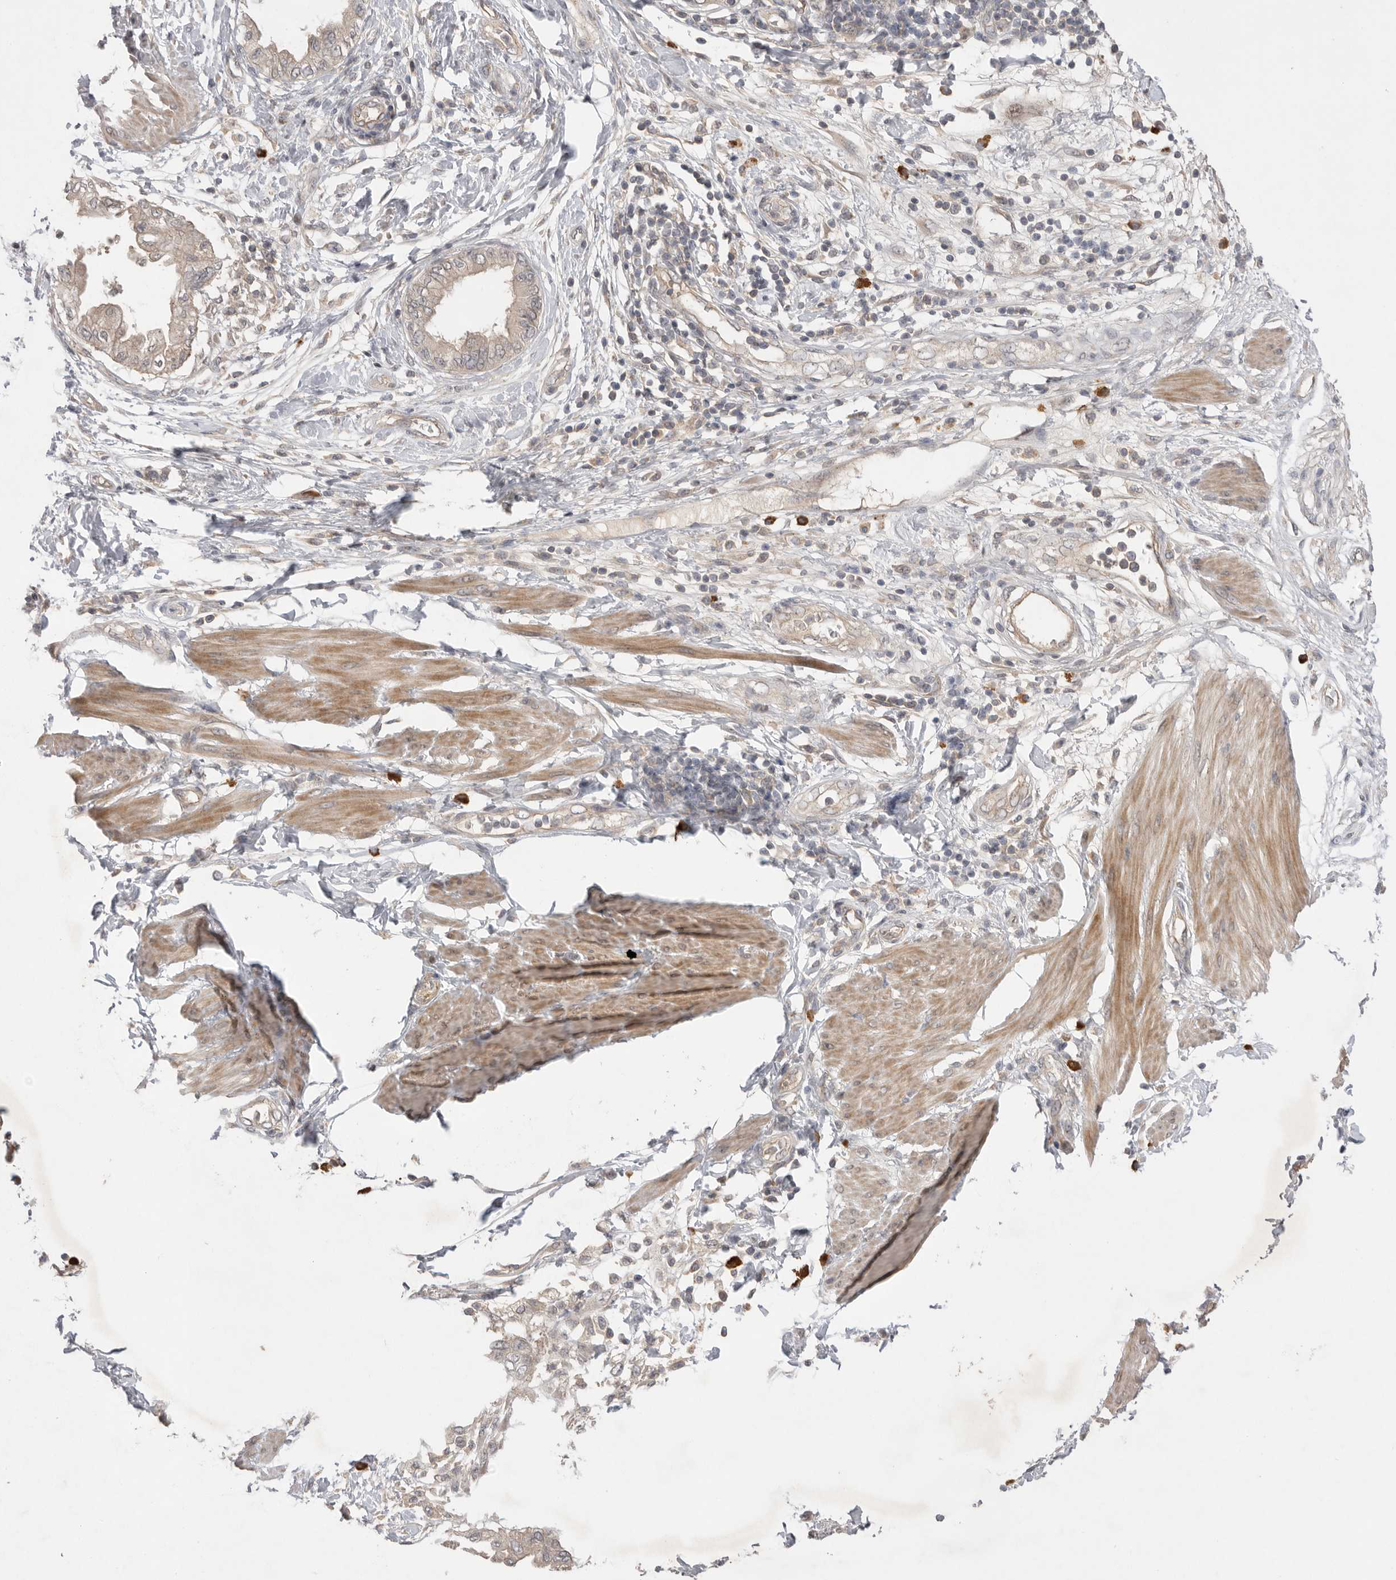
{"staining": {"intensity": "negative", "quantity": "none", "location": "none"}, "tissue": "pancreatic cancer", "cell_type": "Tumor cells", "image_type": "cancer", "snomed": [{"axis": "morphology", "description": "Normal tissue, NOS"}, {"axis": "morphology", "description": "Adenocarcinoma, NOS"}, {"axis": "topography", "description": "Pancreas"}, {"axis": "topography", "description": "Duodenum"}], "caption": "The micrograph reveals no staining of tumor cells in adenocarcinoma (pancreatic). (Brightfield microscopy of DAB immunohistochemistry at high magnification).", "gene": "NRCAM", "patient": {"sex": "female", "age": 60}}